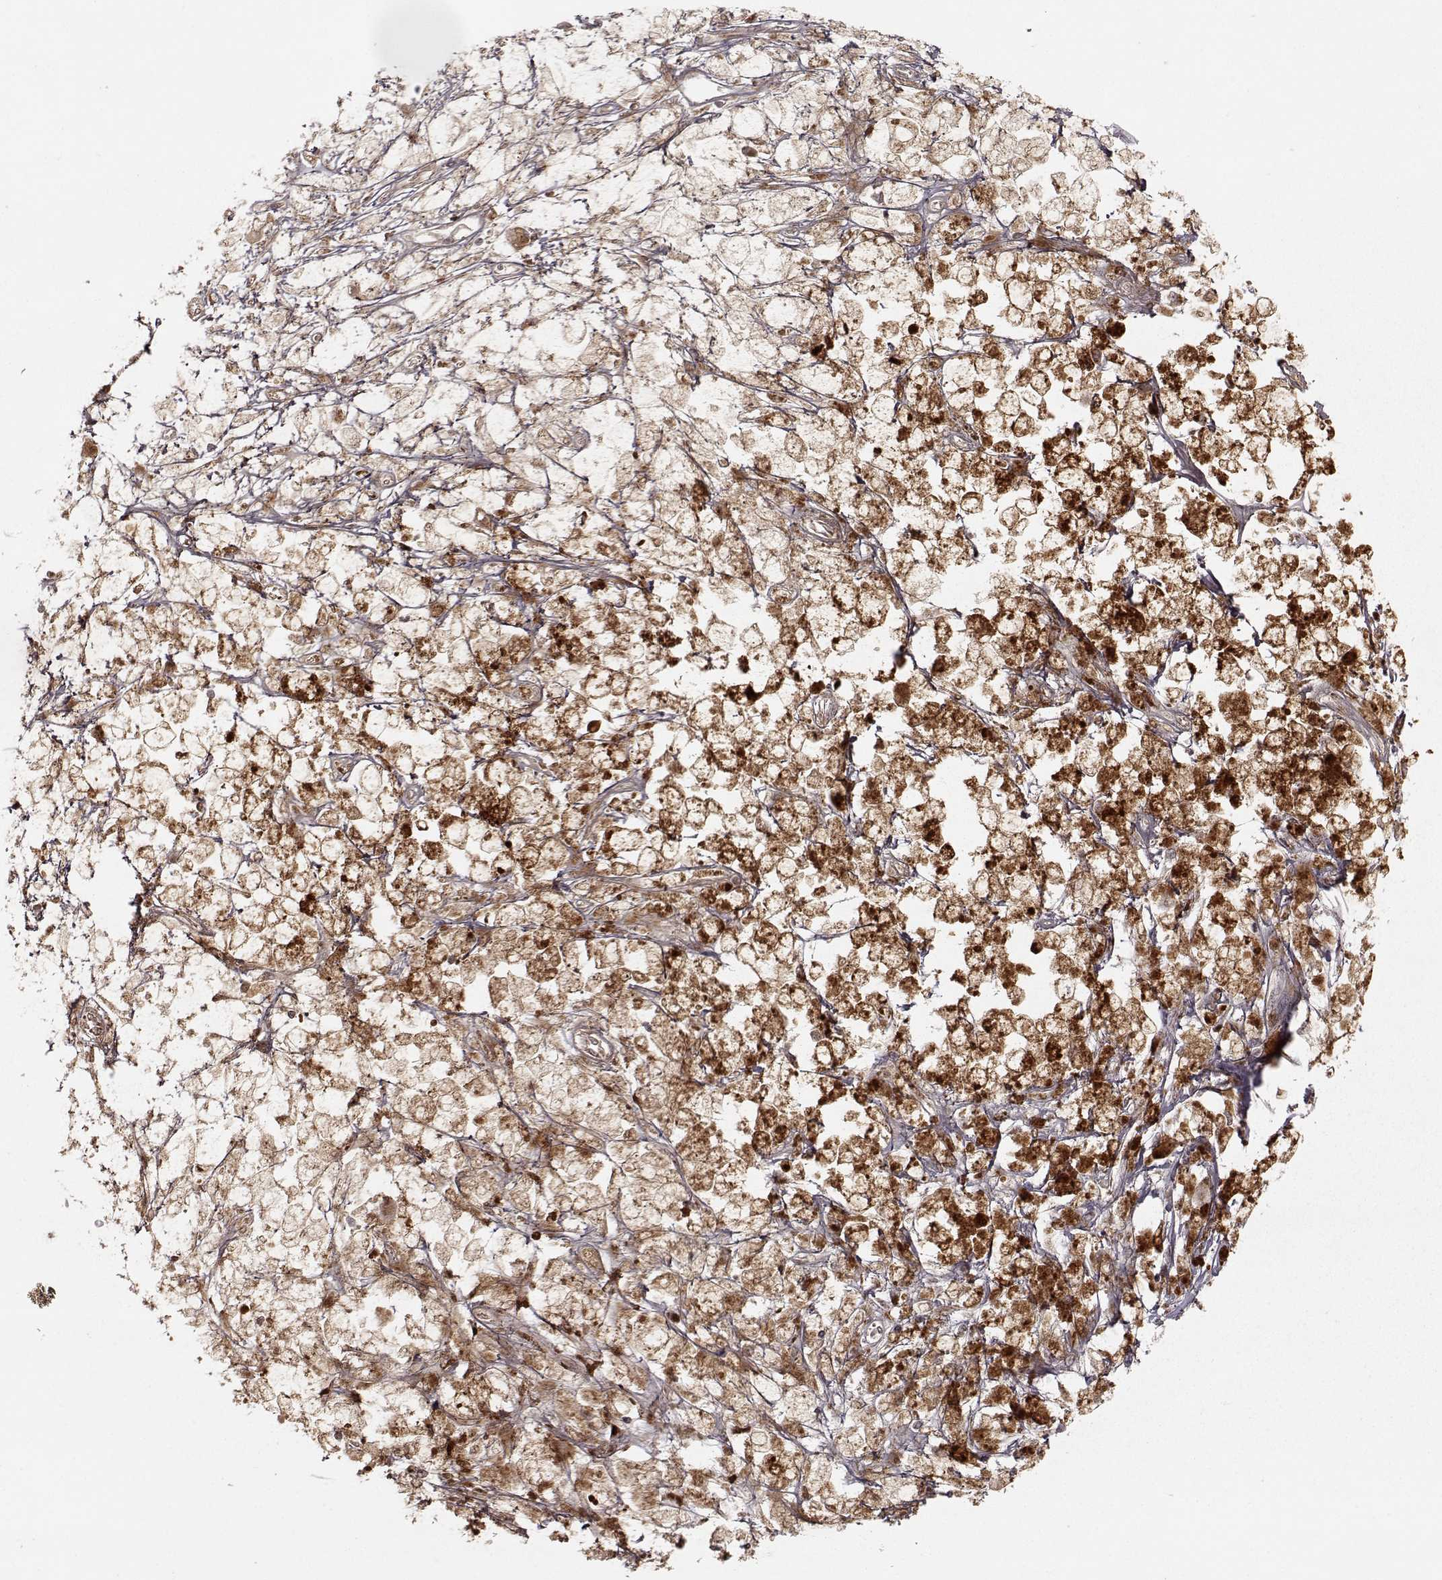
{"staining": {"intensity": "negative", "quantity": "none", "location": "none"}, "tissue": "melanoma", "cell_type": "Tumor cells", "image_type": "cancer", "snomed": [{"axis": "morphology", "description": "Malignant melanoma, NOS"}, {"axis": "topography", "description": "Skin"}], "caption": "Immunohistochemical staining of malignant melanoma exhibits no significant staining in tumor cells. The staining was performed using DAB to visualize the protein expression in brown, while the nuclei were stained in blue with hematoxylin (Magnification: 20x).", "gene": "PLEKHG3", "patient": {"sex": "female", "age": 58}}